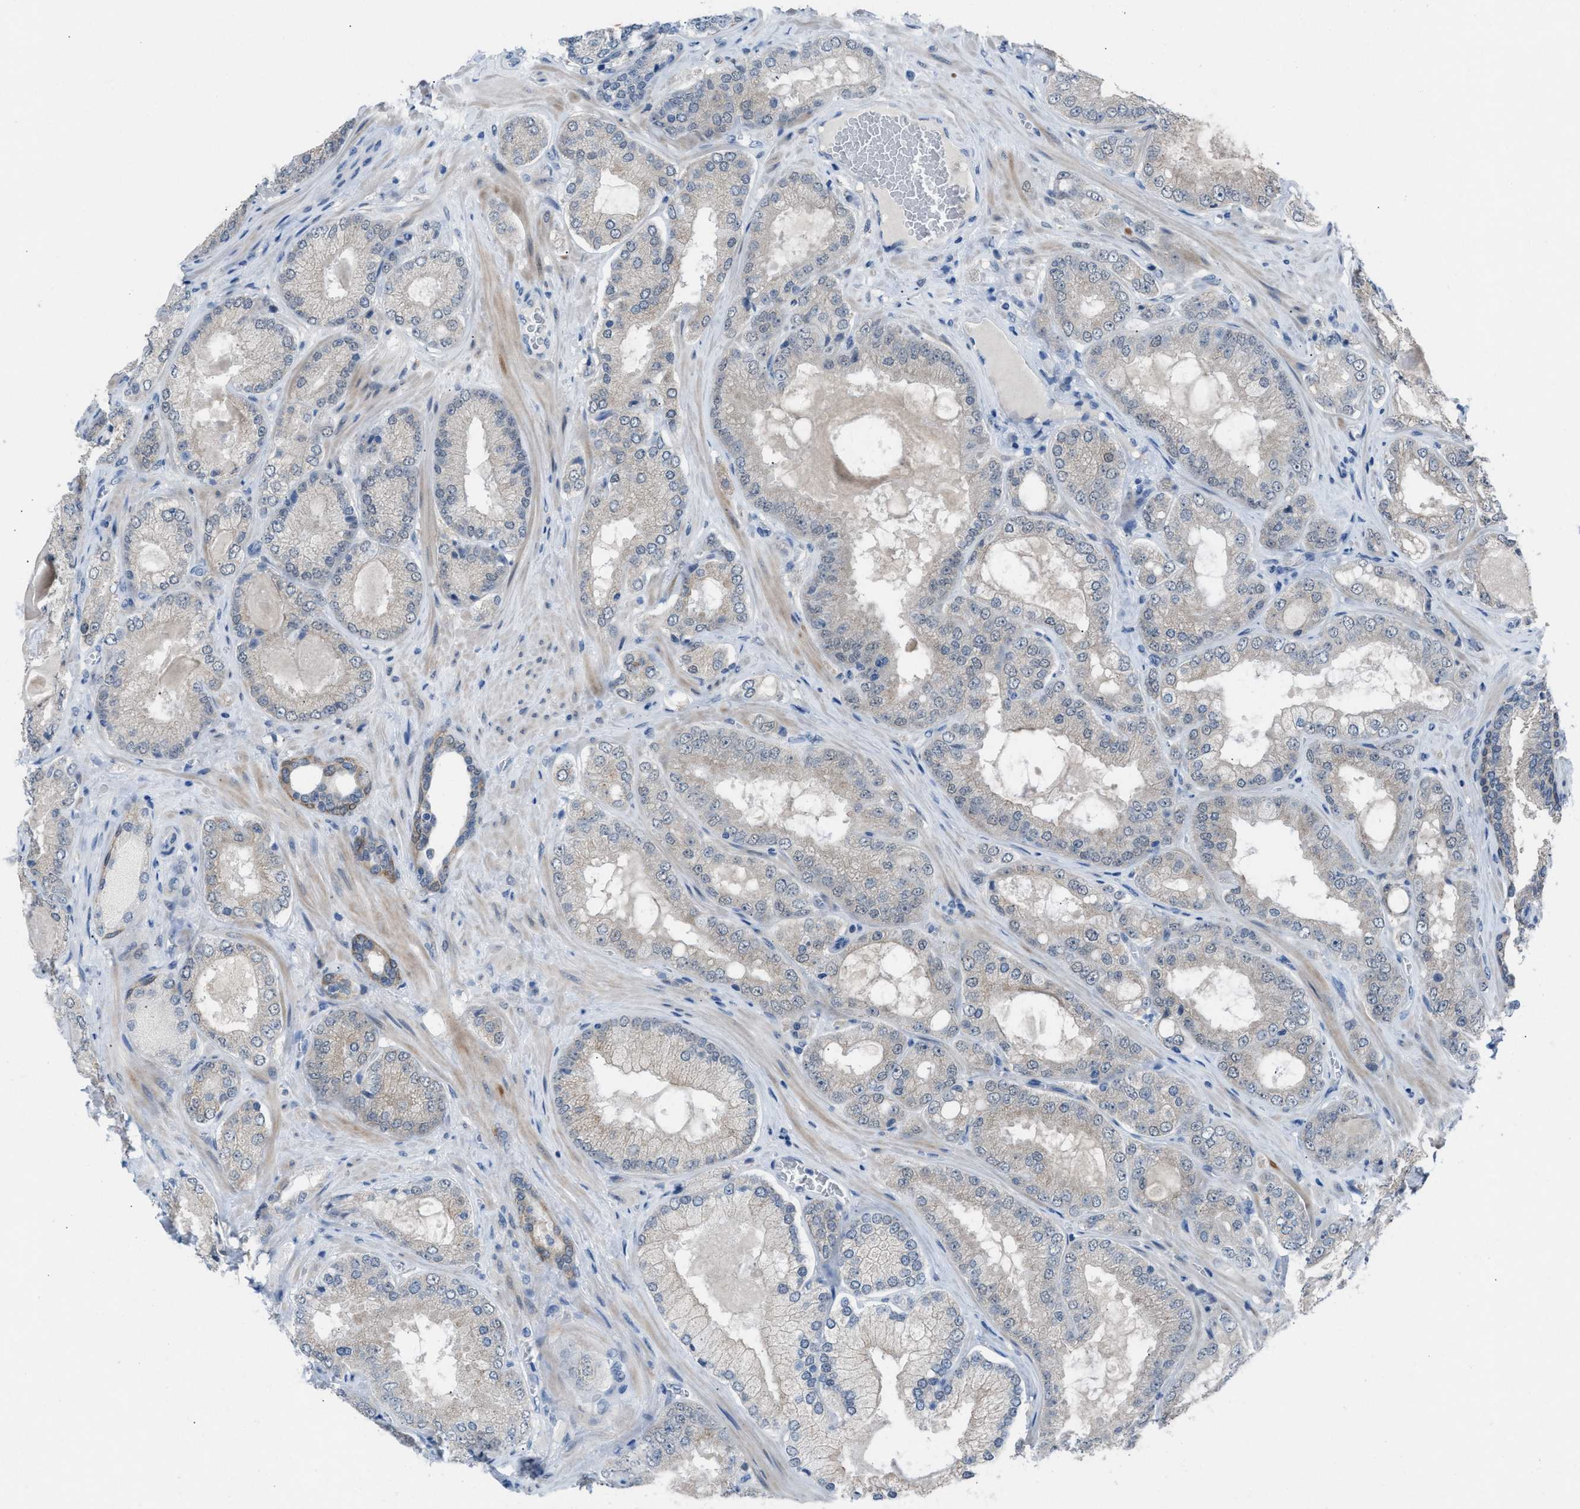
{"staining": {"intensity": "weak", "quantity": "<25%", "location": "cytoplasmic/membranous"}, "tissue": "prostate cancer", "cell_type": "Tumor cells", "image_type": "cancer", "snomed": [{"axis": "morphology", "description": "Adenocarcinoma, Low grade"}, {"axis": "topography", "description": "Prostate"}], "caption": "An immunohistochemistry (IHC) photomicrograph of prostate low-grade adenocarcinoma is shown. There is no staining in tumor cells of prostate low-grade adenocarcinoma. (Immunohistochemistry (ihc), brightfield microscopy, high magnification).", "gene": "ANAPC11", "patient": {"sex": "male", "age": 65}}